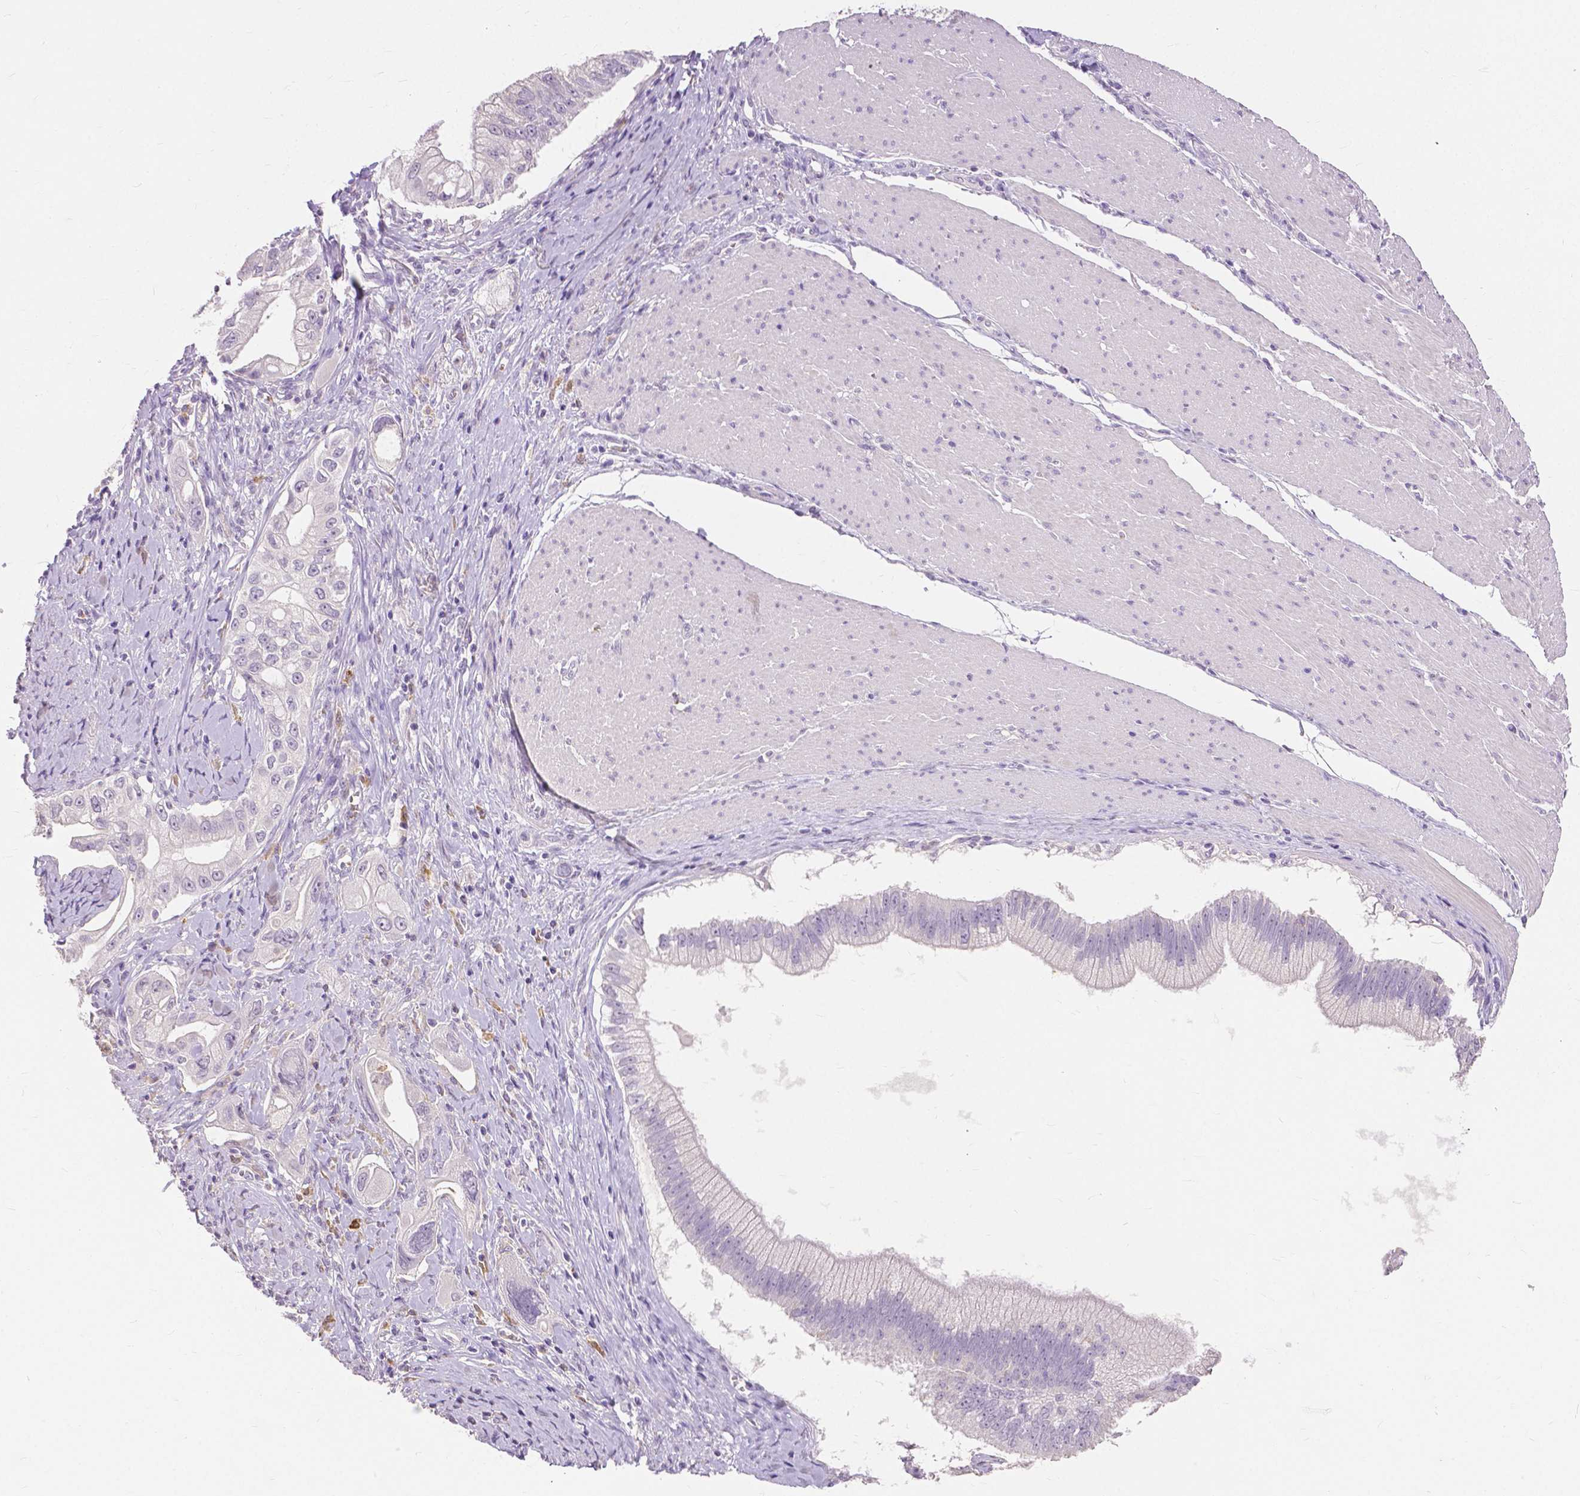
{"staining": {"intensity": "negative", "quantity": "none", "location": "none"}, "tissue": "pancreatic cancer", "cell_type": "Tumor cells", "image_type": "cancer", "snomed": [{"axis": "morphology", "description": "Adenocarcinoma, NOS"}, {"axis": "topography", "description": "Pancreas"}], "caption": "Immunohistochemical staining of pancreatic cancer (adenocarcinoma) exhibits no significant expression in tumor cells. The staining is performed using DAB (3,3'-diaminobenzidine) brown chromogen with nuclei counter-stained in using hematoxylin.", "gene": "CXCR2", "patient": {"sex": "male", "age": 70}}